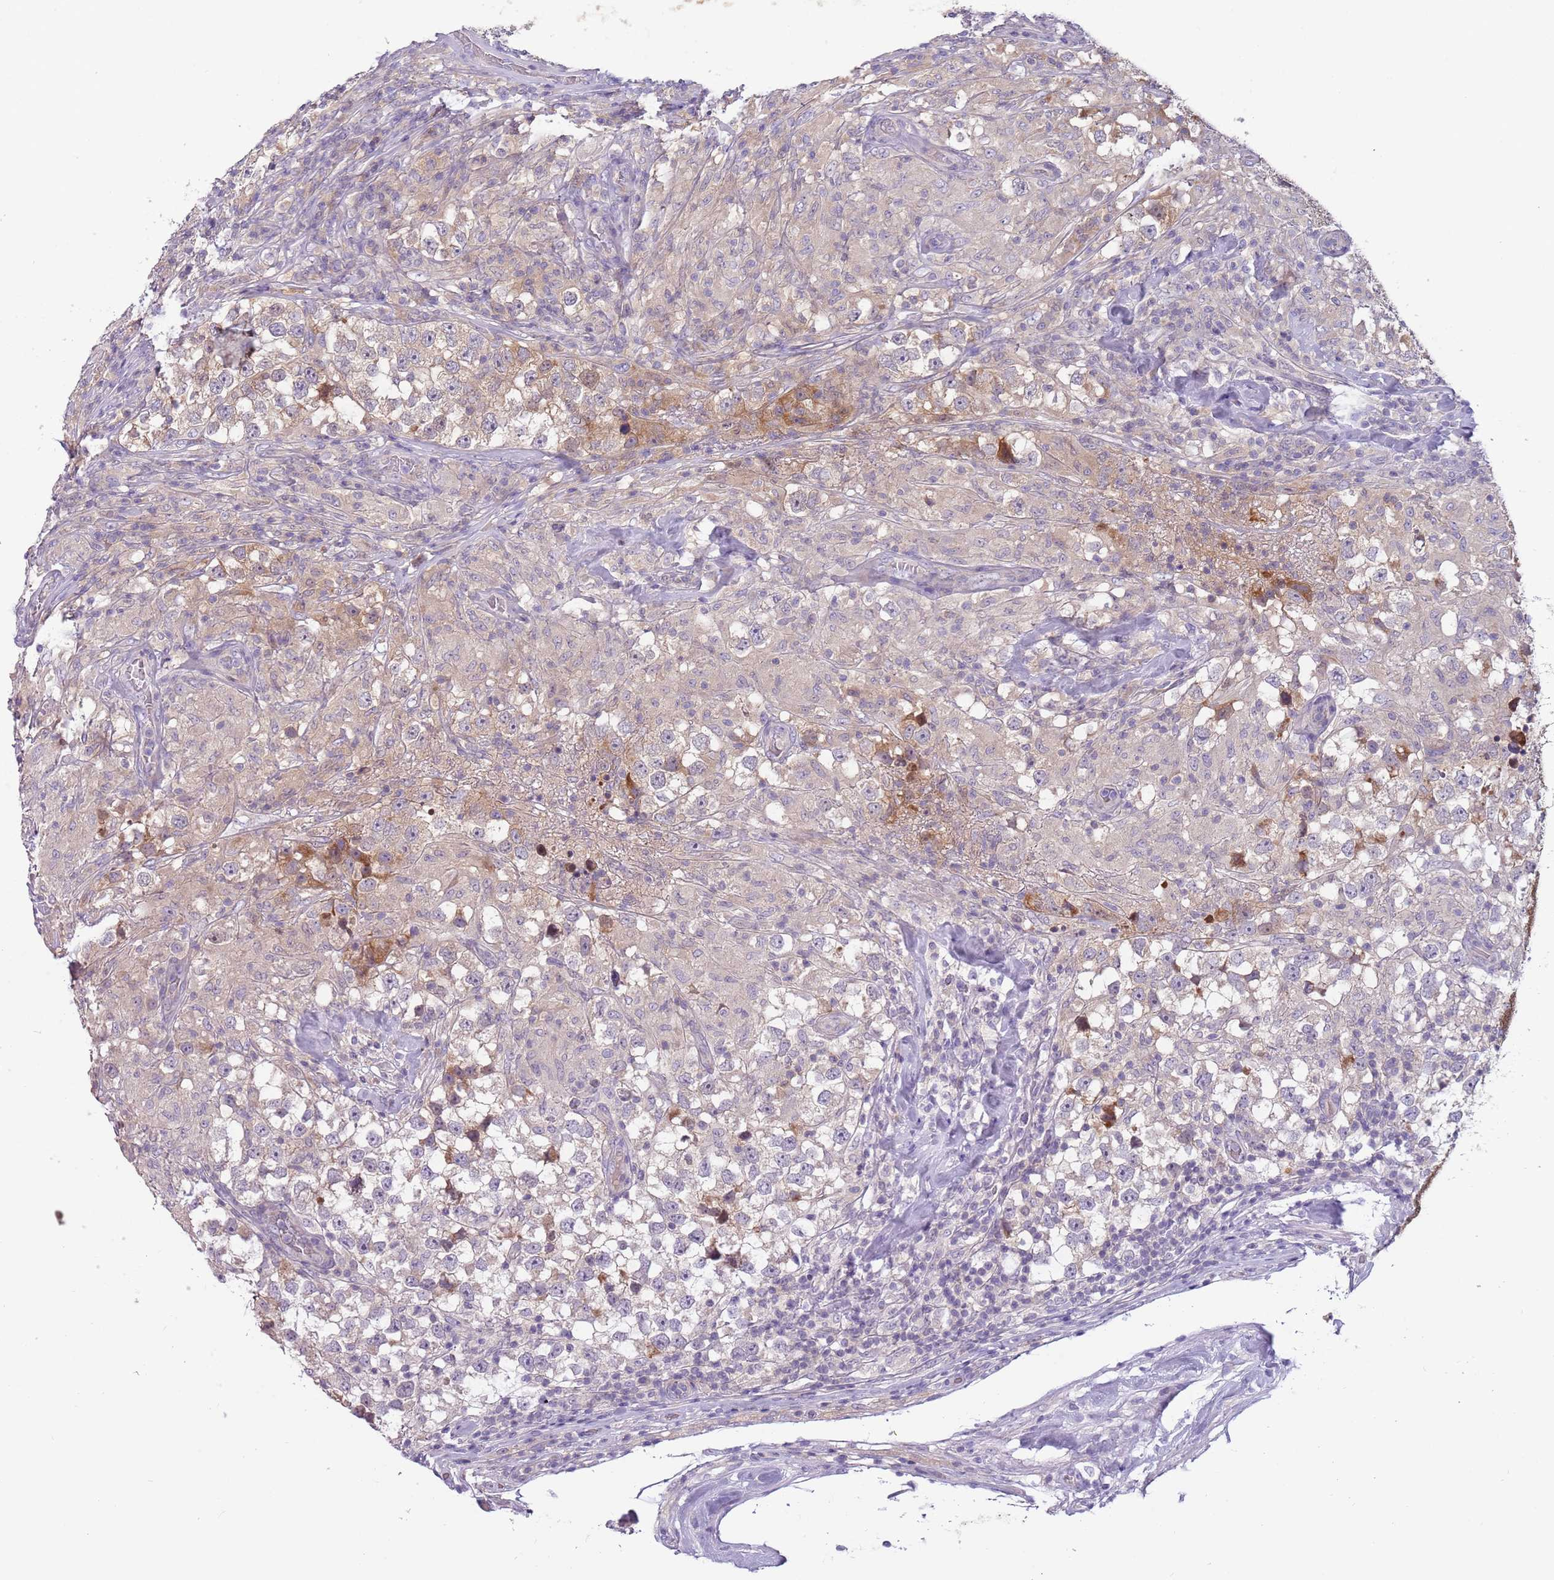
{"staining": {"intensity": "weak", "quantity": "<25%", "location": "cytoplasmic/membranous"}, "tissue": "testis cancer", "cell_type": "Tumor cells", "image_type": "cancer", "snomed": [{"axis": "morphology", "description": "Seminoma, NOS"}, {"axis": "topography", "description": "Testis"}], "caption": "Immunohistochemical staining of human seminoma (testis) reveals no significant expression in tumor cells. (DAB immunohistochemistry (IHC) with hematoxylin counter stain).", "gene": "ARHGAP5", "patient": {"sex": "male", "age": 46}}